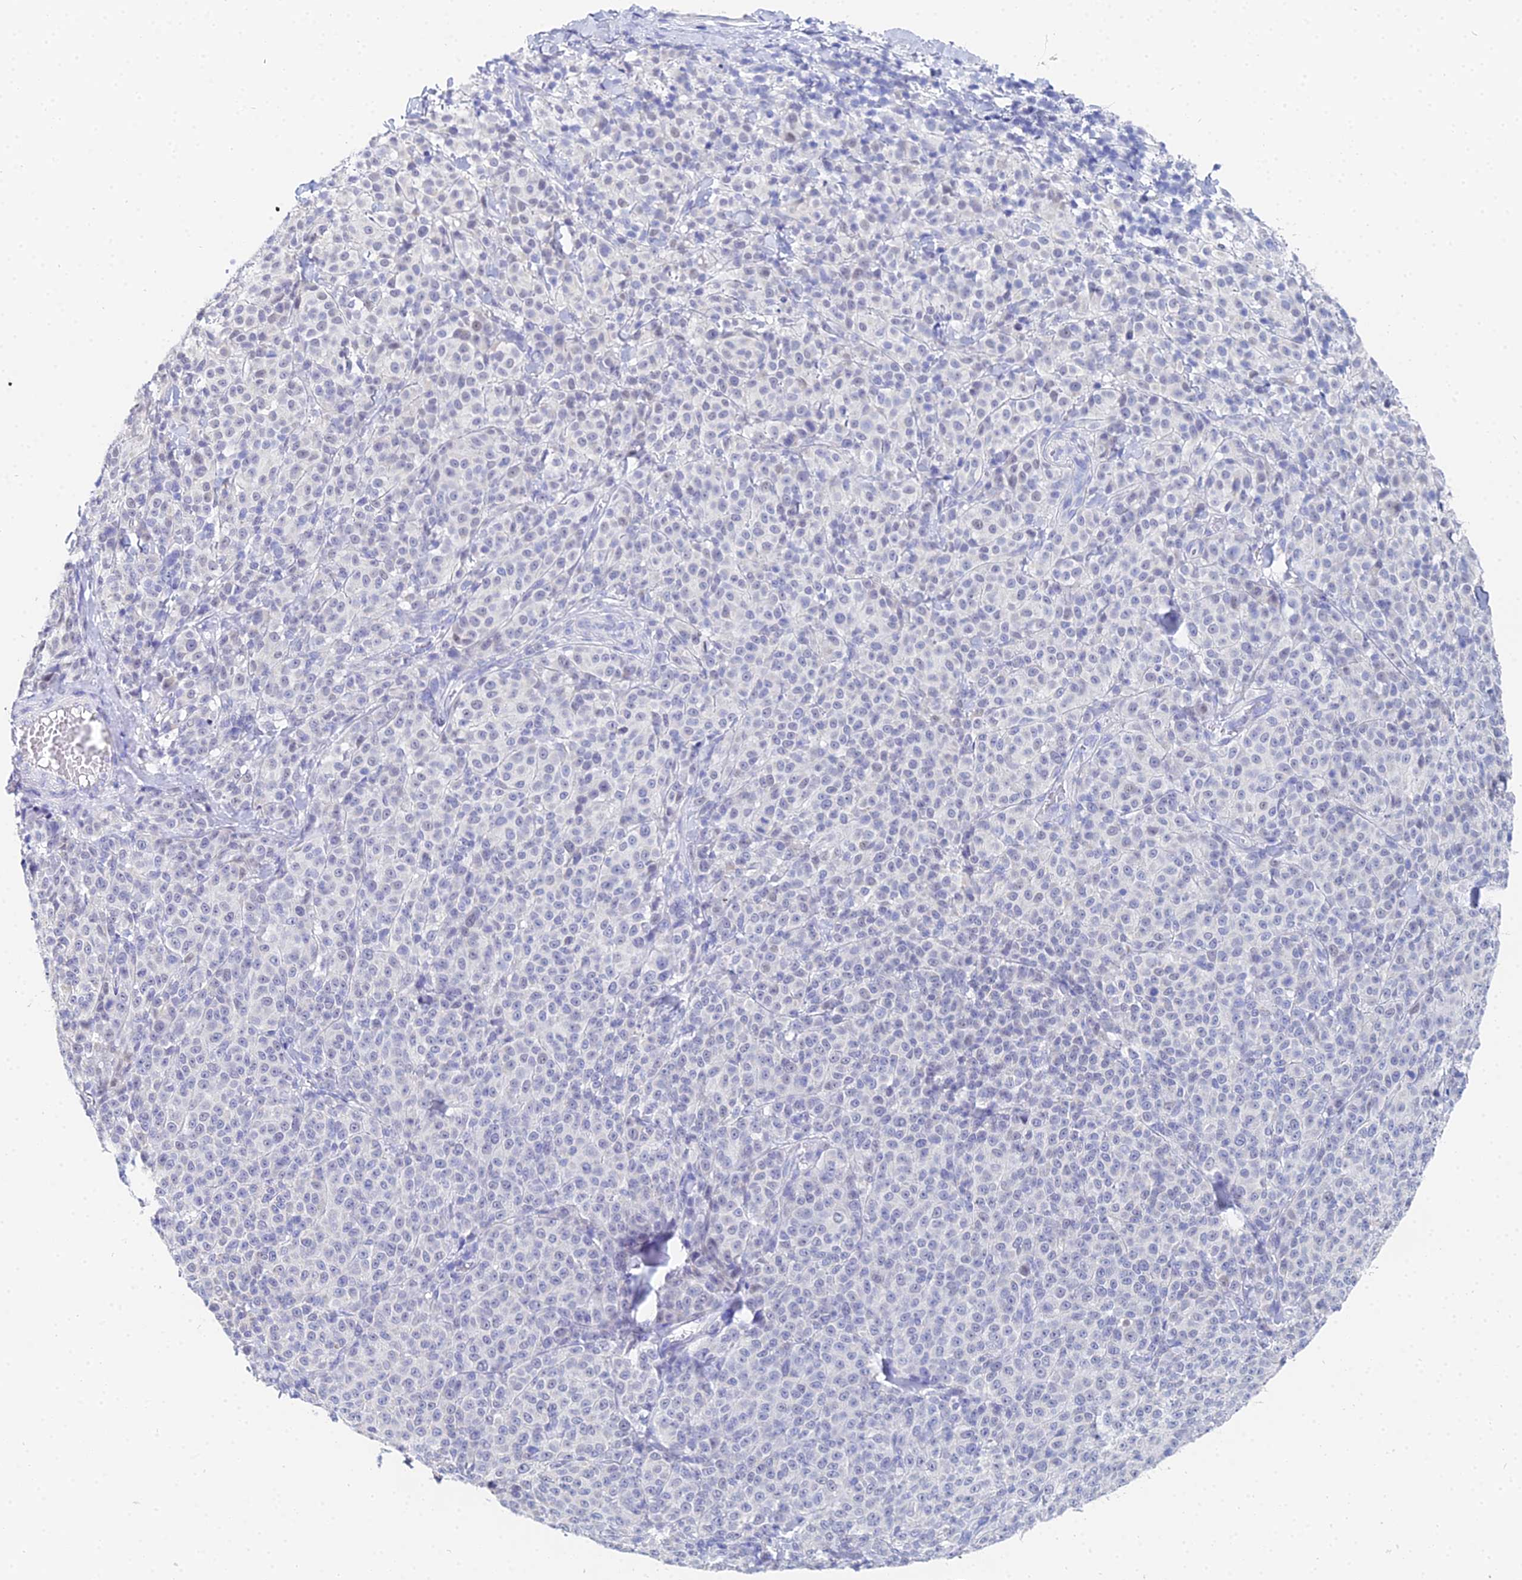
{"staining": {"intensity": "negative", "quantity": "none", "location": "none"}, "tissue": "melanoma", "cell_type": "Tumor cells", "image_type": "cancer", "snomed": [{"axis": "morphology", "description": "Normal tissue, NOS"}, {"axis": "morphology", "description": "Malignant melanoma, NOS"}, {"axis": "topography", "description": "Skin"}], "caption": "Immunohistochemistry (IHC) image of malignant melanoma stained for a protein (brown), which reveals no staining in tumor cells.", "gene": "OCM", "patient": {"sex": "female", "age": 34}}